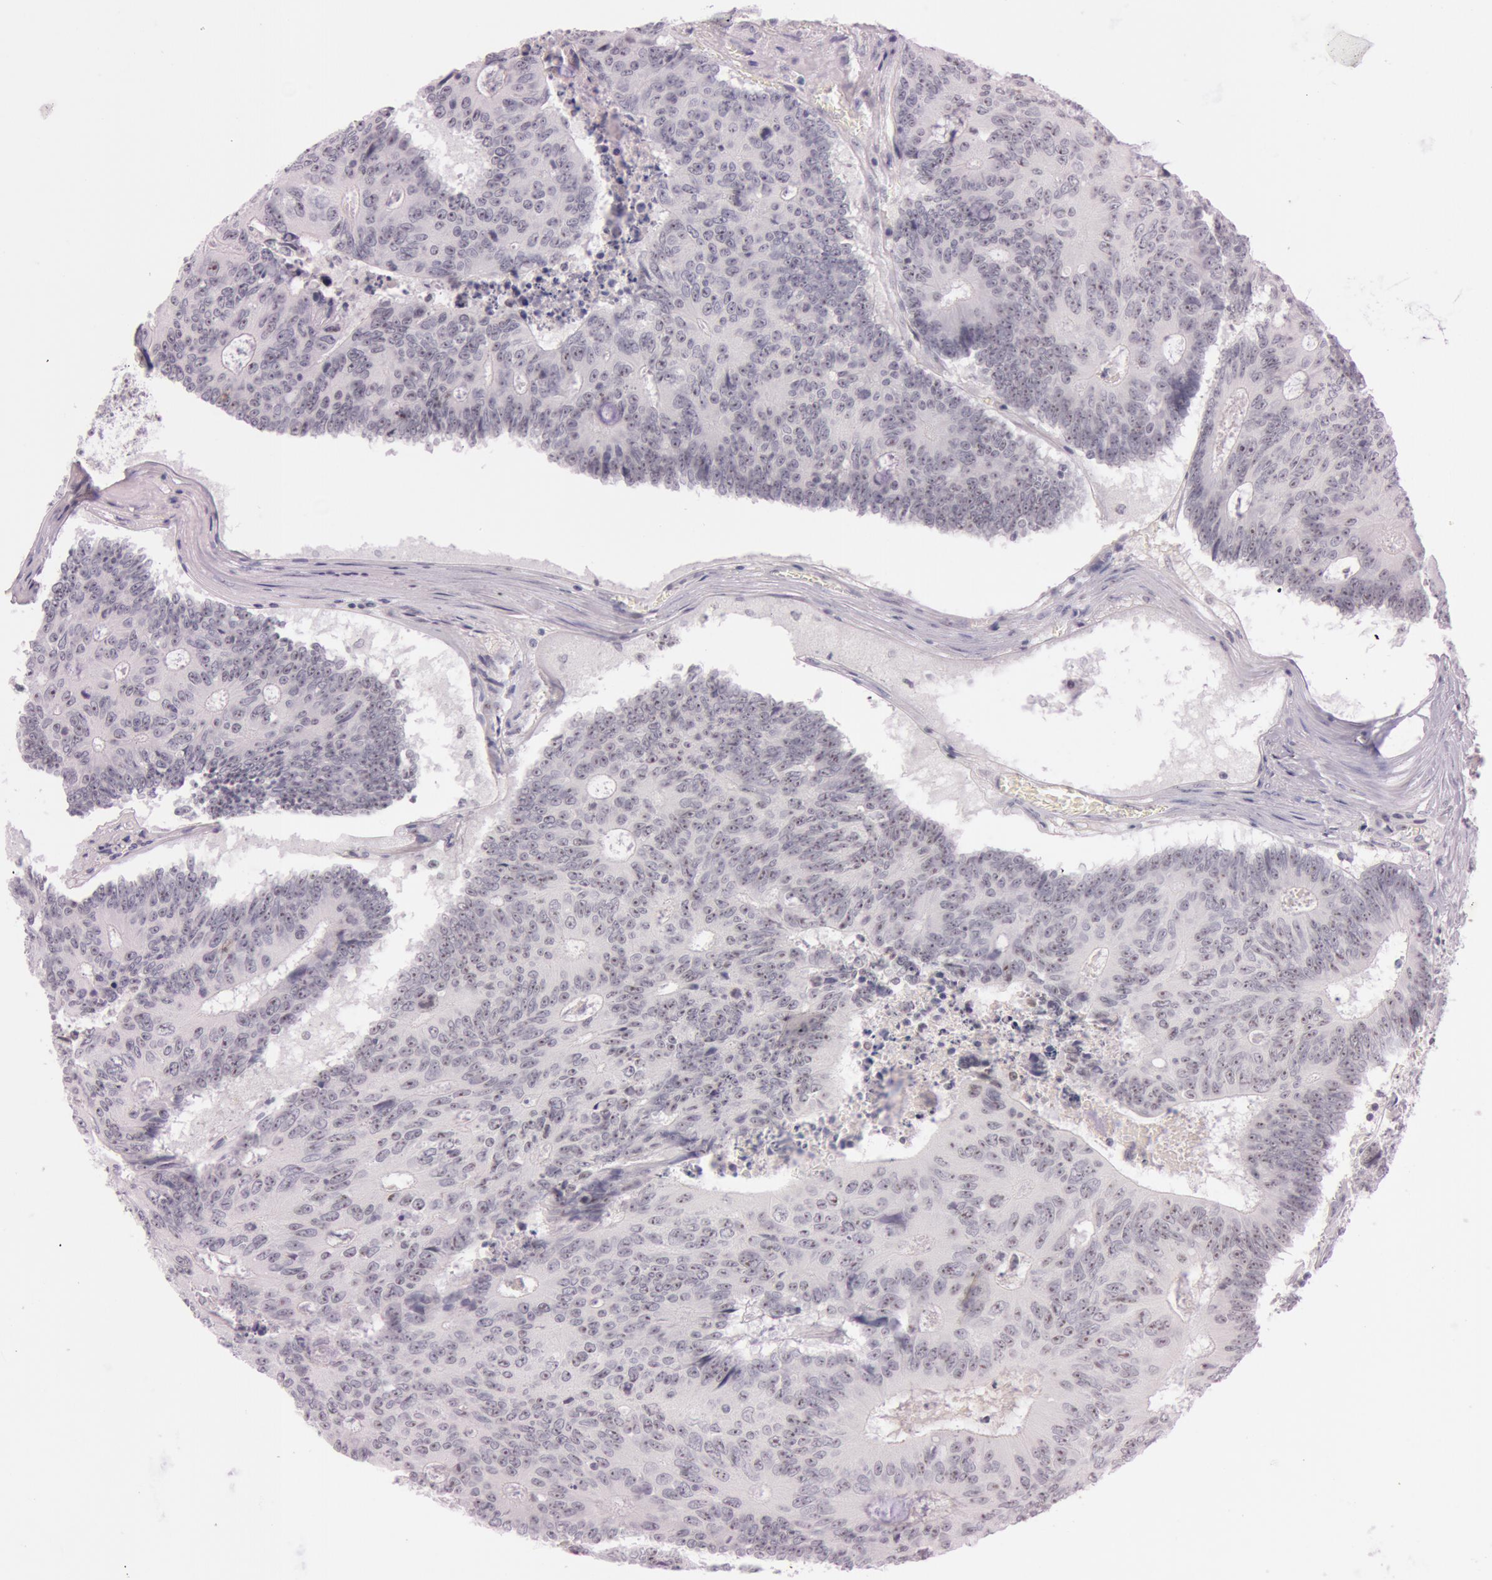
{"staining": {"intensity": "moderate", "quantity": ">75%", "location": "nuclear"}, "tissue": "colorectal cancer", "cell_type": "Tumor cells", "image_type": "cancer", "snomed": [{"axis": "morphology", "description": "Adenocarcinoma, NOS"}, {"axis": "topography", "description": "Colon"}], "caption": "An immunohistochemistry image of neoplastic tissue is shown. Protein staining in brown shows moderate nuclear positivity in colorectal cancer within tumor cells.", "gene": "FBL", "patient": {"sex": "male", "age": 65}}